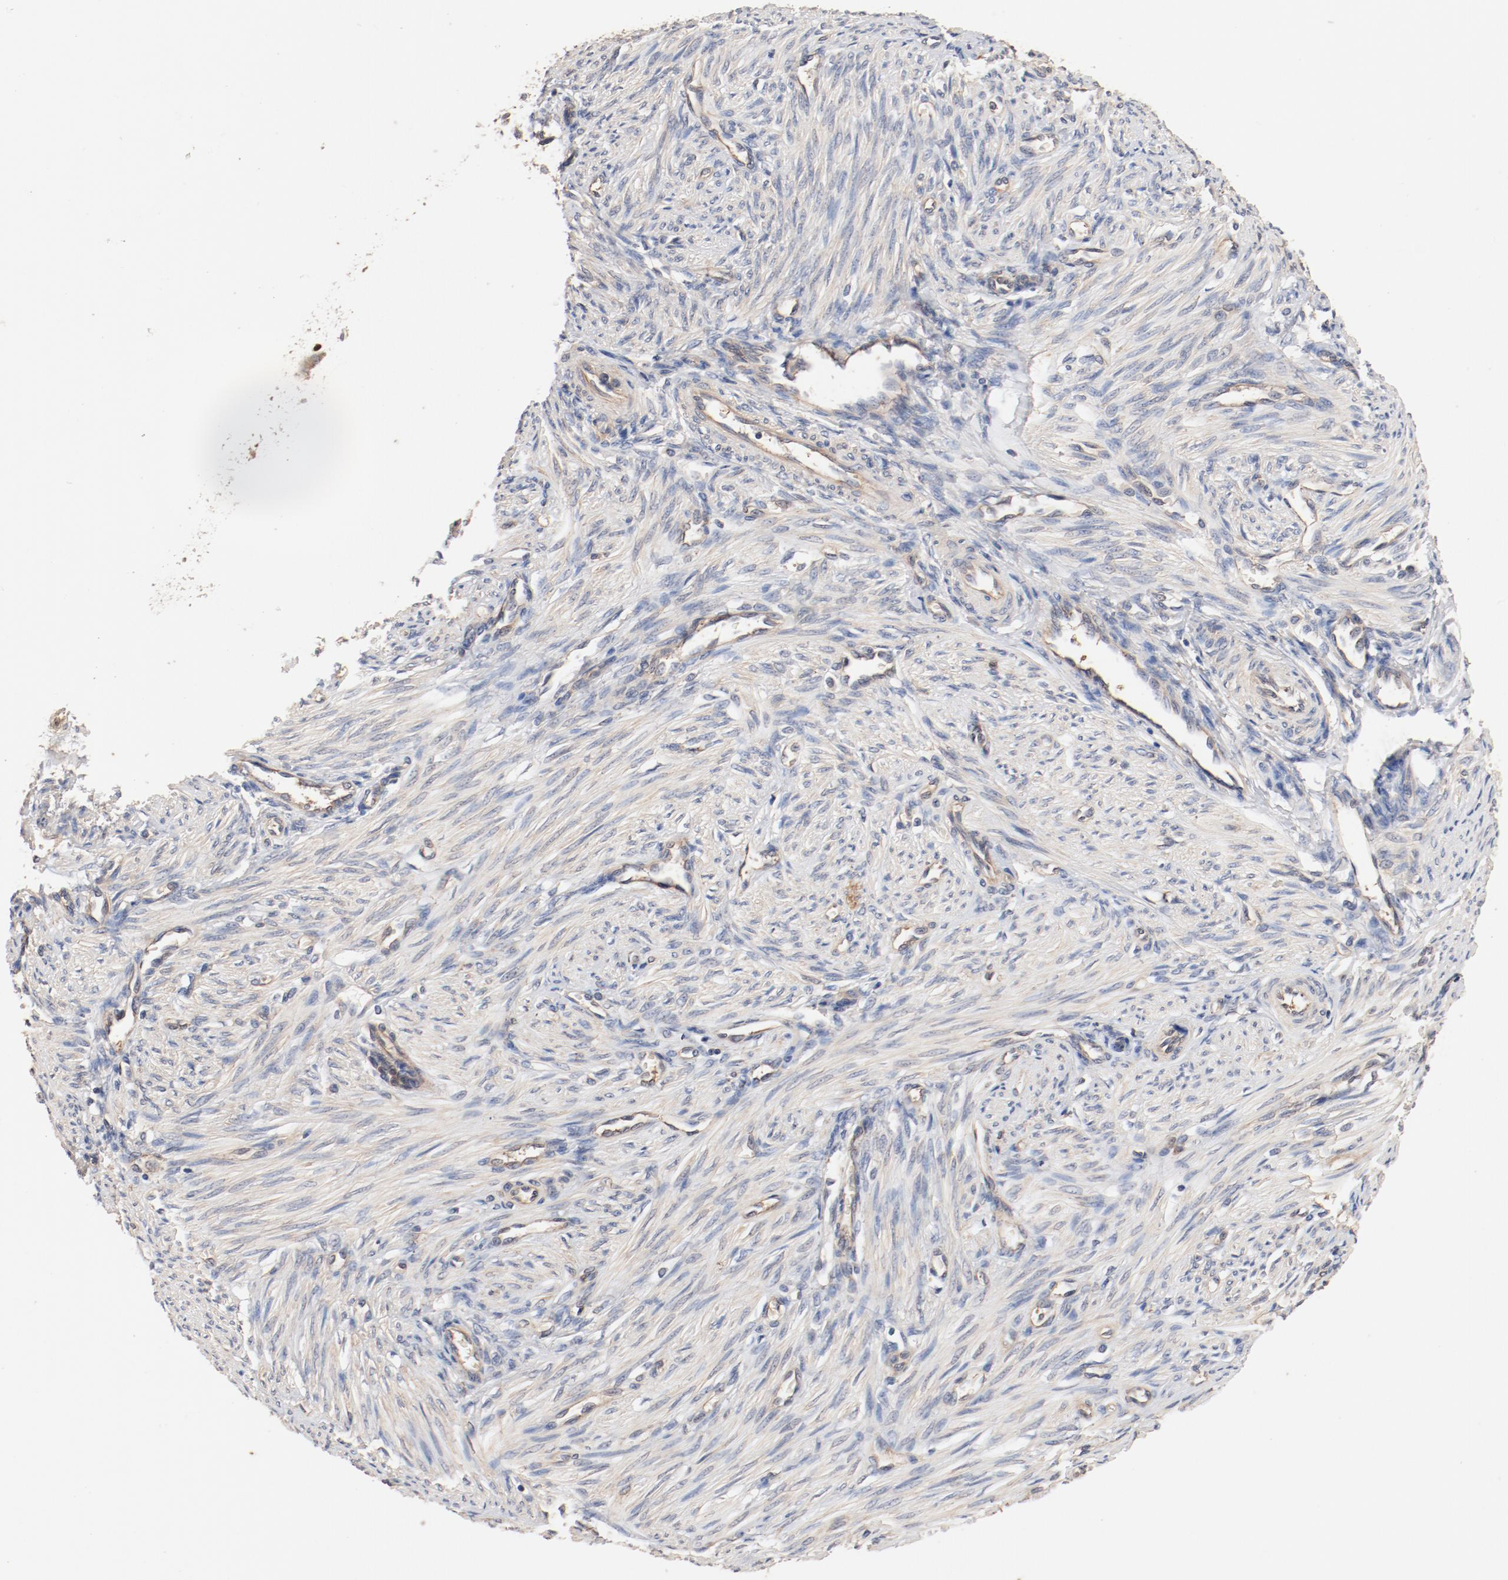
{"staining": {"intensity": "weak", "quantity": "<25%", "location": "cytoplasmic/membranous"}, "tissue": "endometrium", "cell_type": "Cells in endometrial stroma", "image_type": "normal", "snomed": [{"axis": "morphology", "description": "Normal tissue, NOS"}, {"axis": "topography", "description": "Endometrium"}], "caption": "This is an IHC image of normal human endometrium. There is no positivity in cells in endometrial stroma.", "gene": "UBE2J1", "patient": {"sex": "female", "age": 27}}